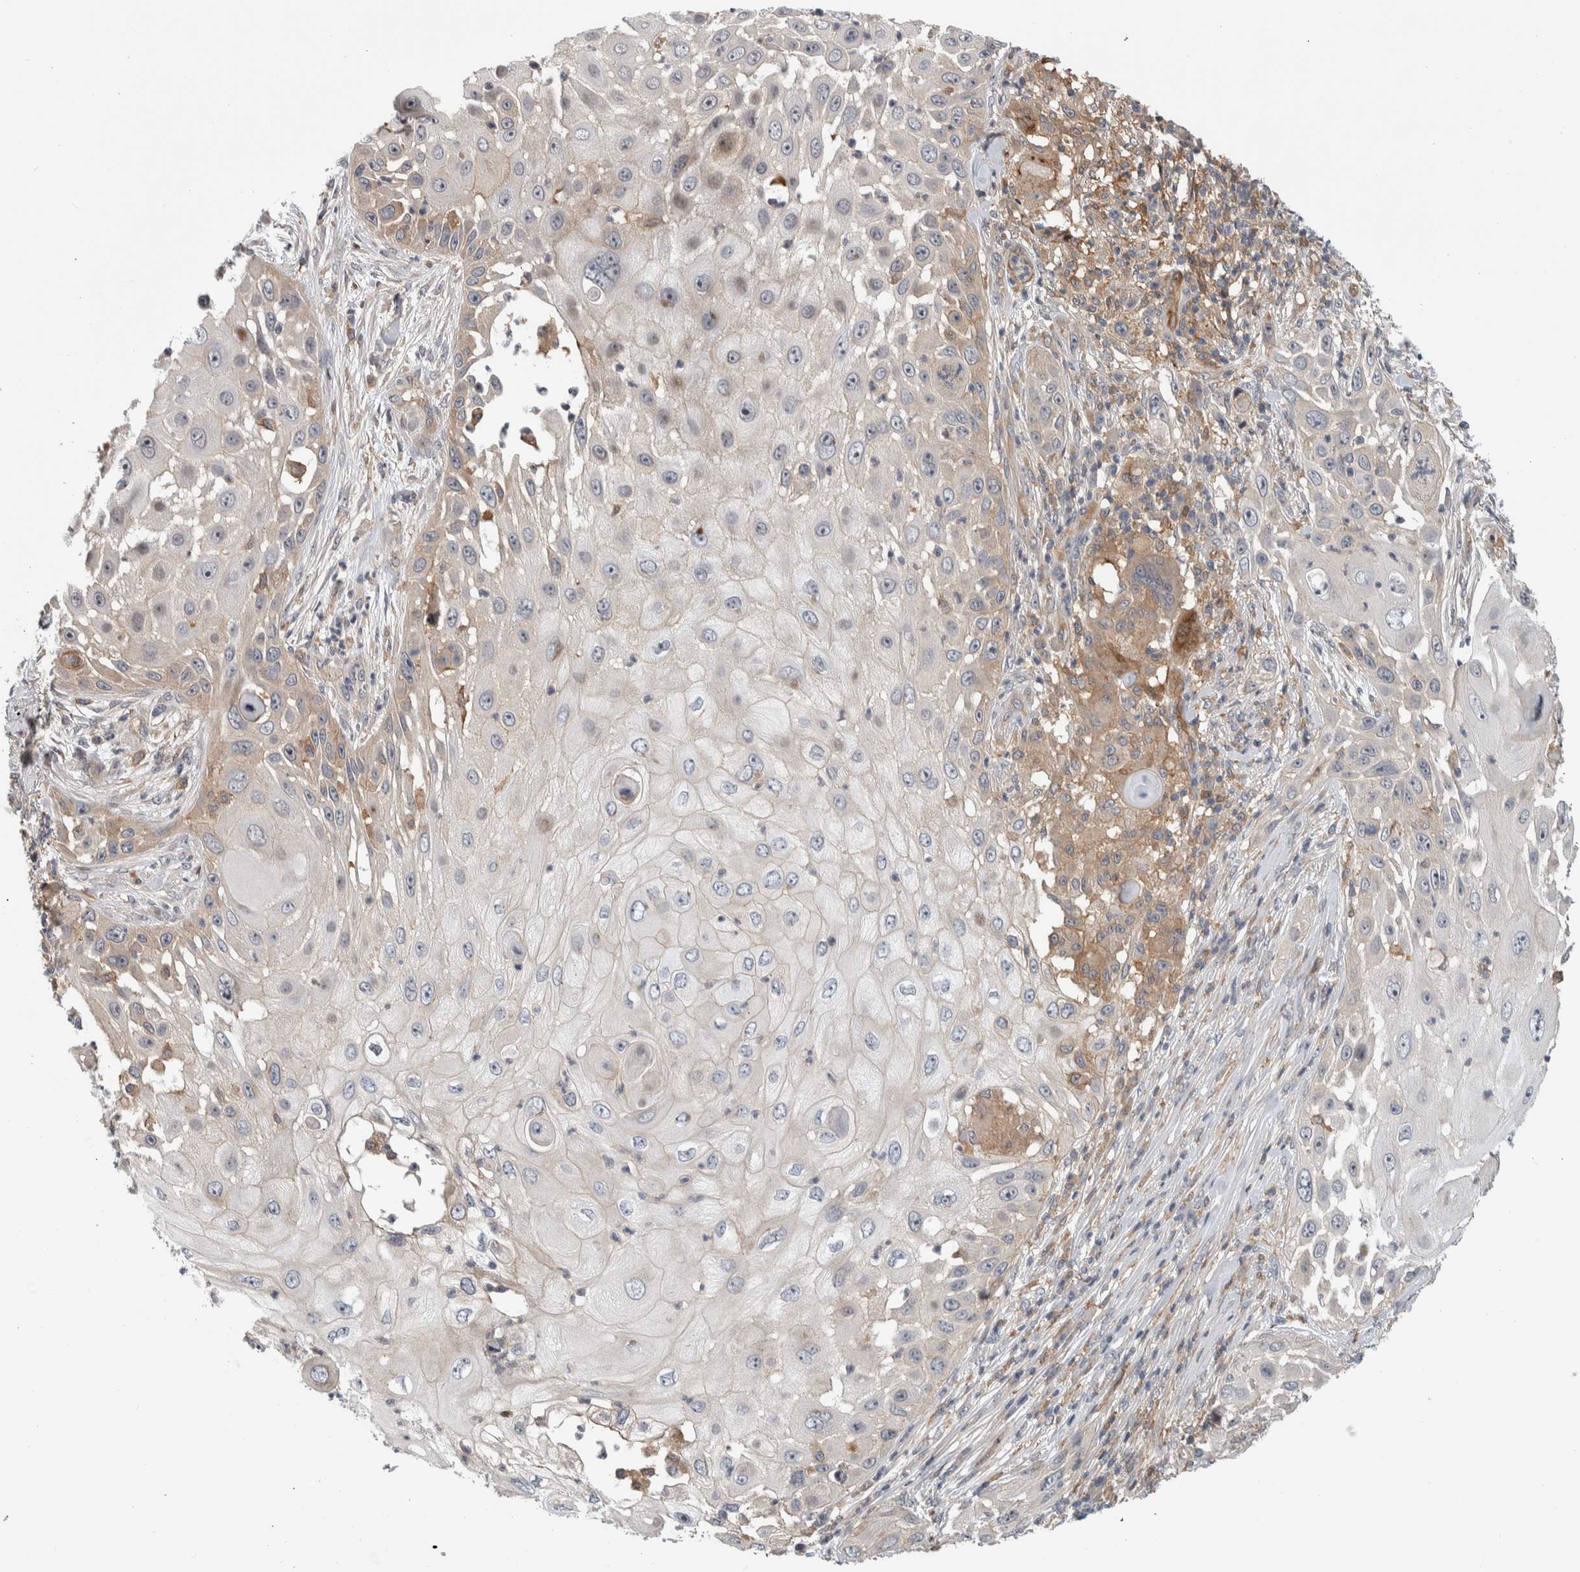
{"staining": {"intensity": "weak", "quantity": "<25%", "location": "cytoplasmic/membranous"}, "tissue": "skin cancer", "cell_type": "Tumor cells", "image_type": "cancer", "snomed": [{"axis": "morphology", "description": "Squamous cell carcinoma, NOS"}, {"axis": "topography", "description": "Skin"}], "caption": "Tumor cells are negative for brown protein staining in skin cancer (squamous cell carcinoma).", "gene": "MSL1", "patient": {"sex": "female", "age": 44}}